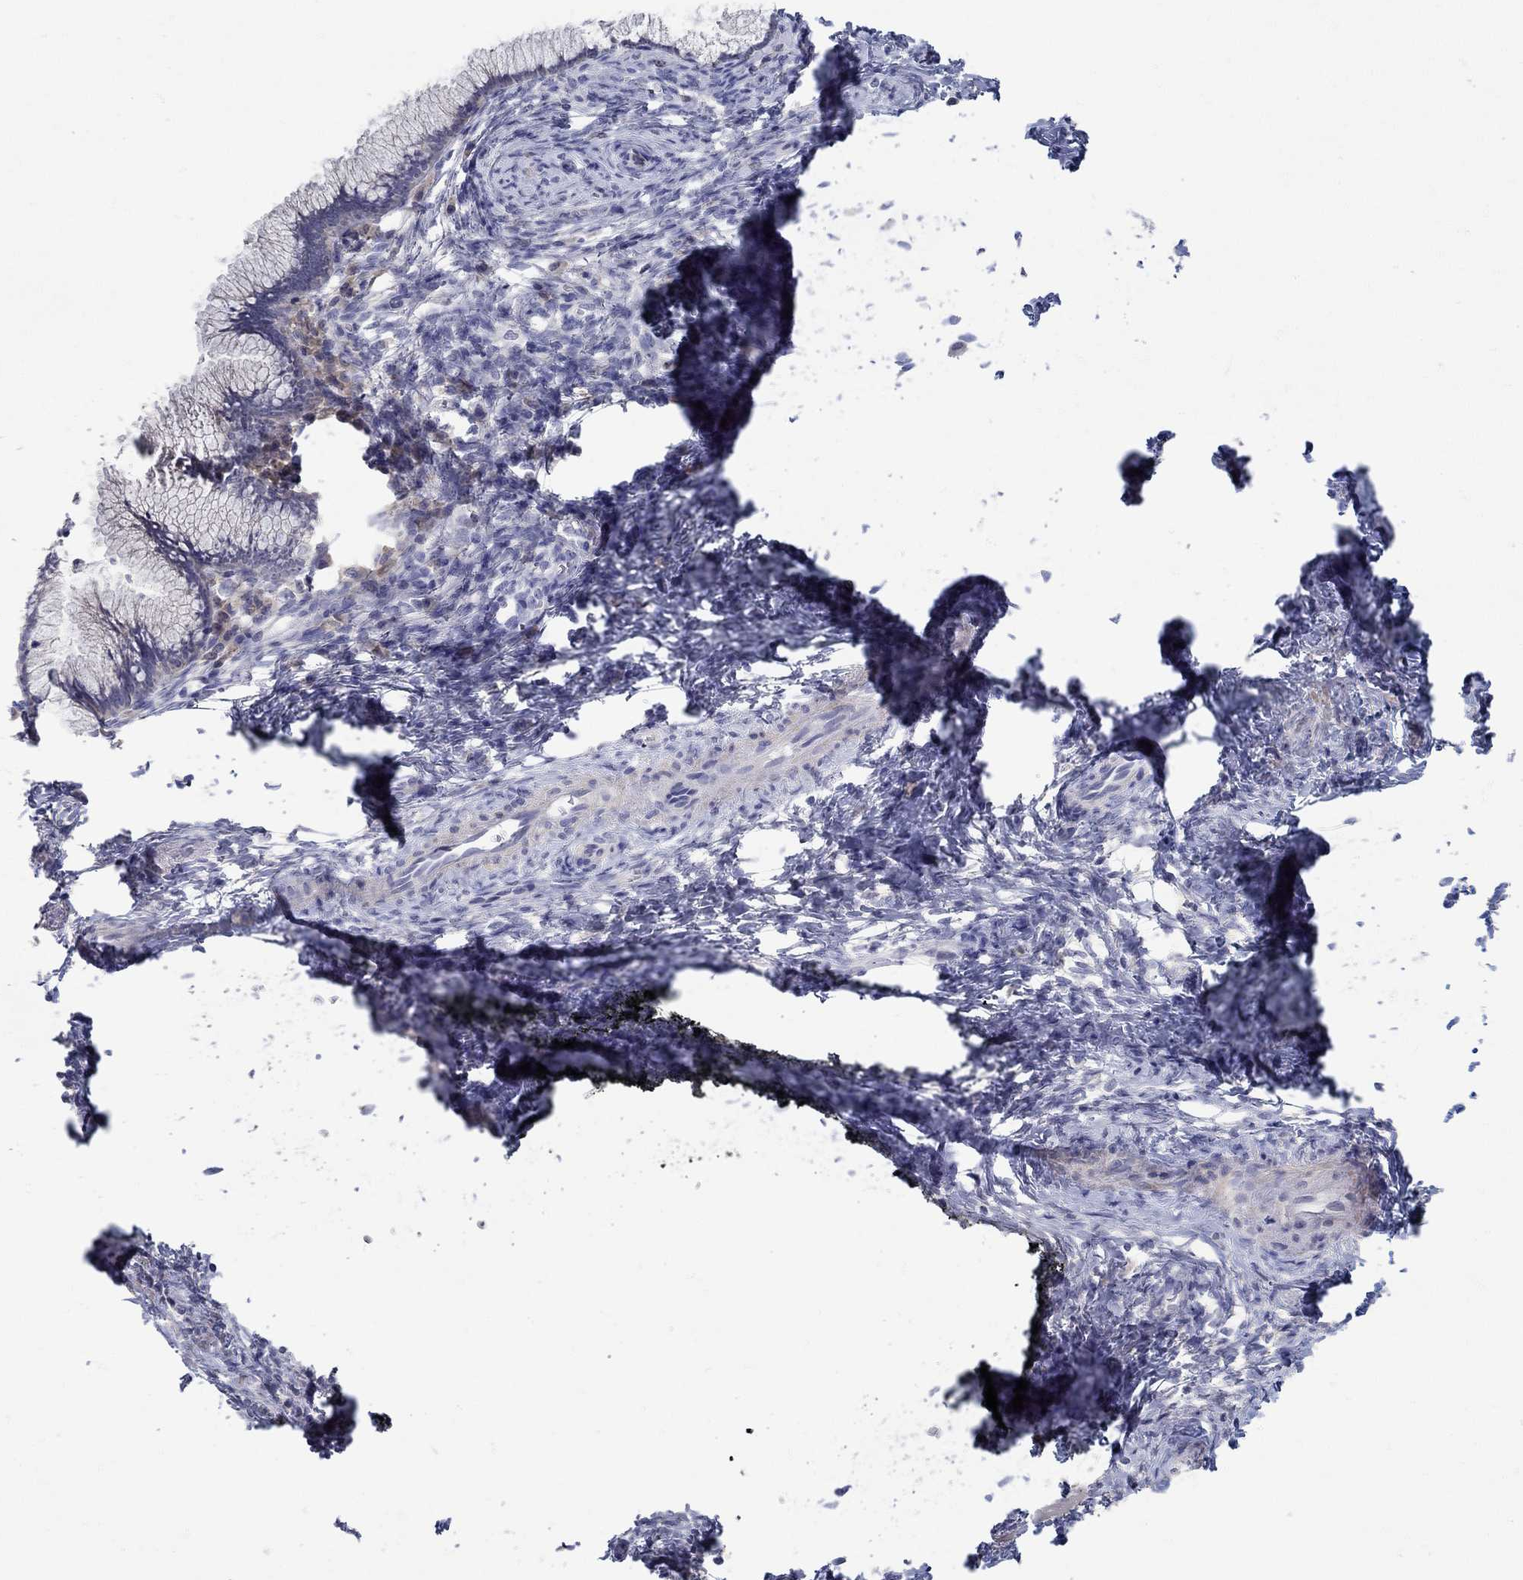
{"staining": {"intensity": "negative", "quantity": "none", "location": "none"}, "tissue": "cervical cancer", "cell_type": "Tumor cells", "image_type": "cancer", "snomed": [{"axis": "morphology", "description": "Squamous cell carcinoma, NOS"}, {"axis": "topography", "description": "Cervix"}], "caption": "Immunohistochemistry of cervical cancer shows no expression in tumor cells.", "gene": "ABCA4", "patient": {"sex": "female", "age": 54}}